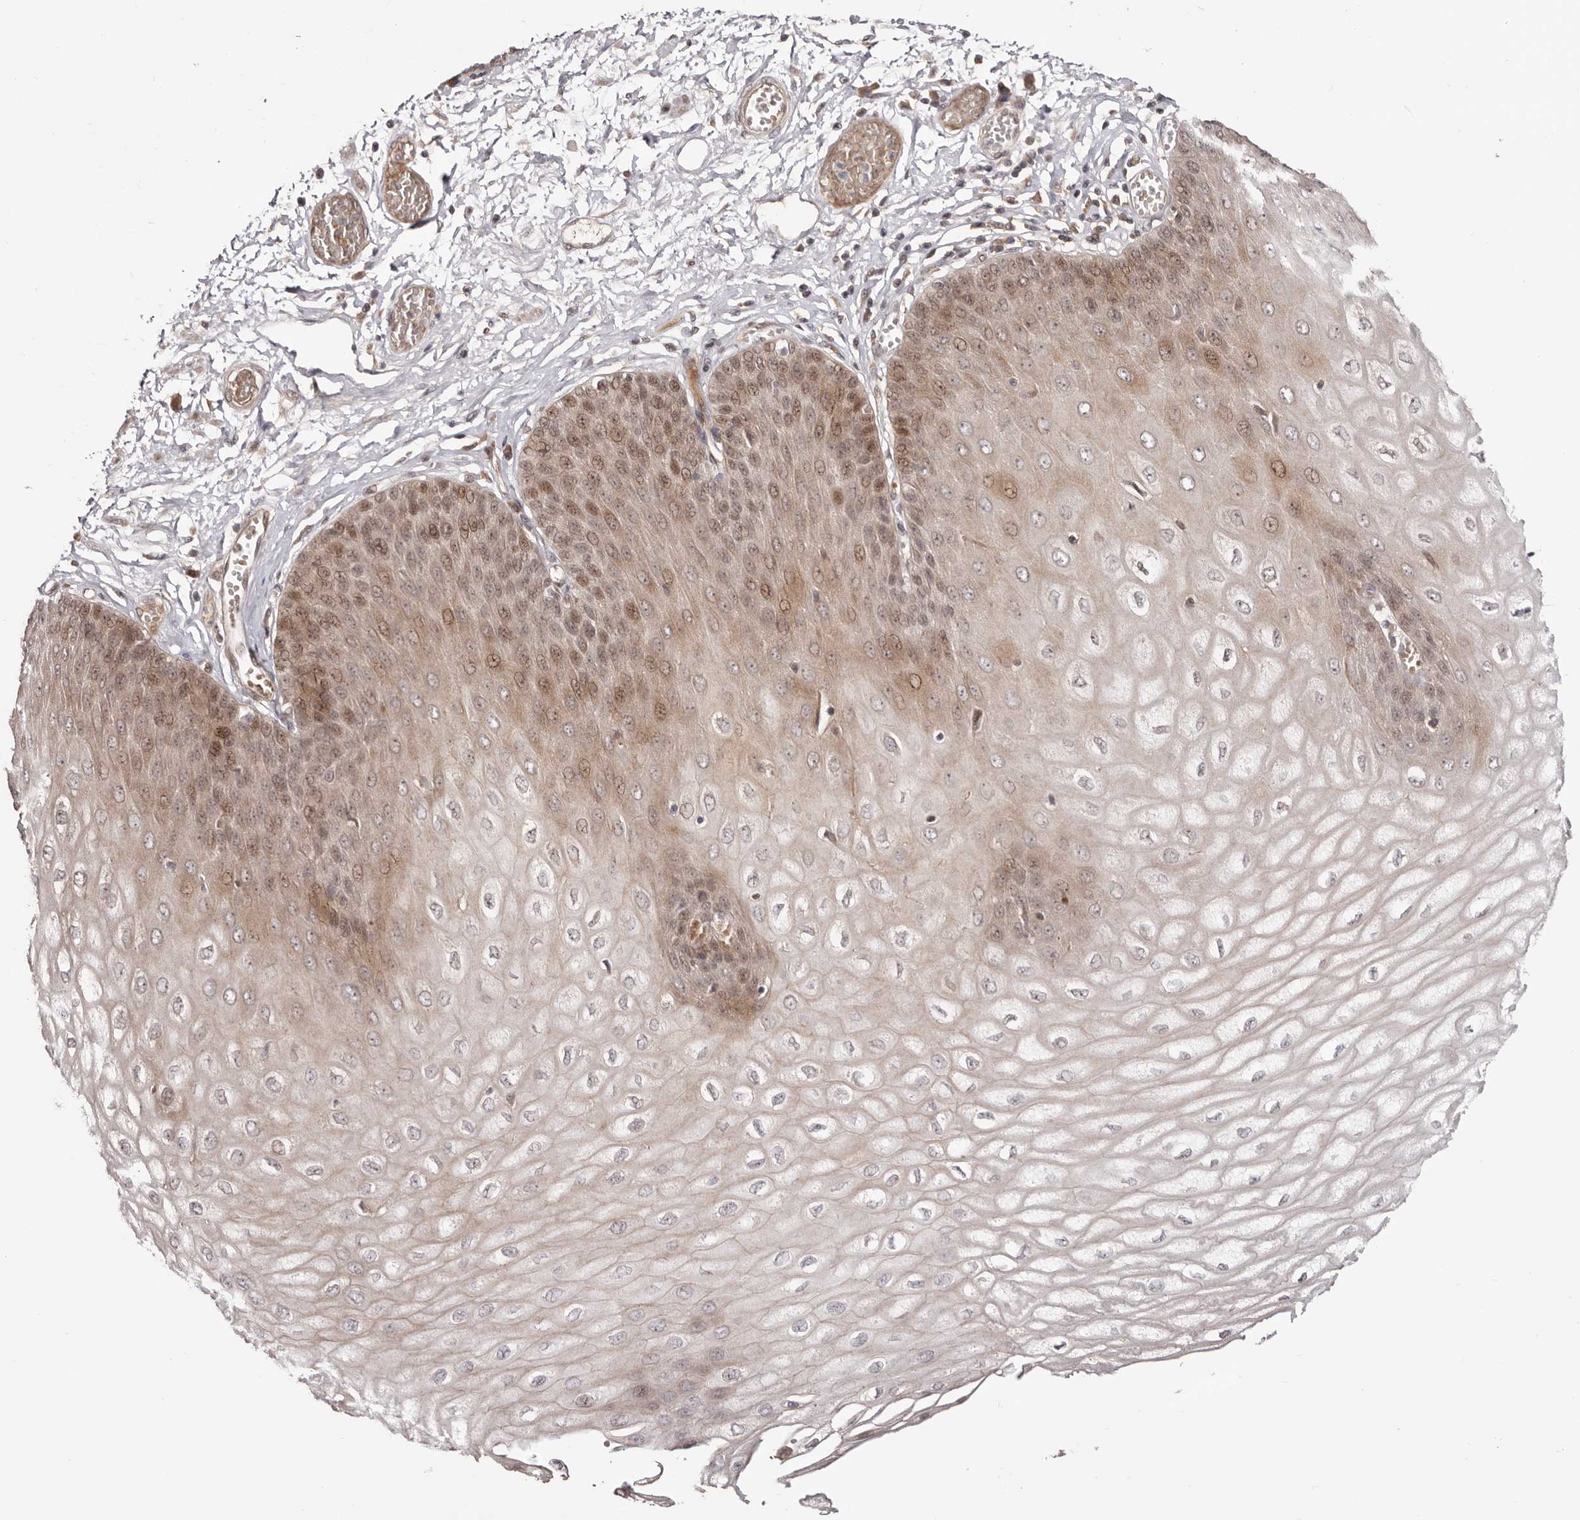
{"staining": {"intensity": "moderate", "quantity": ">75%", "location": "cytoplasmic/membranous,nuclear"}, "tissue": "esophagus", "cell_type": "Squamous epithelial cells", "image_type": "normal", "snomed": [{"axis": "morphology", "description": "Normal tissue, NOS"}, {"axis": "topography", "description": "Esophagus"}], "caption": "Esophagus stained for a protein shows moderate cytoplasmic/membranous,nuclear positivity in squamous epithelial cells. (Brightfield microscopy of DAB IHC at high magnification).", "gene": "EGR3", "patient": {"sex": "male", "age": 60}}